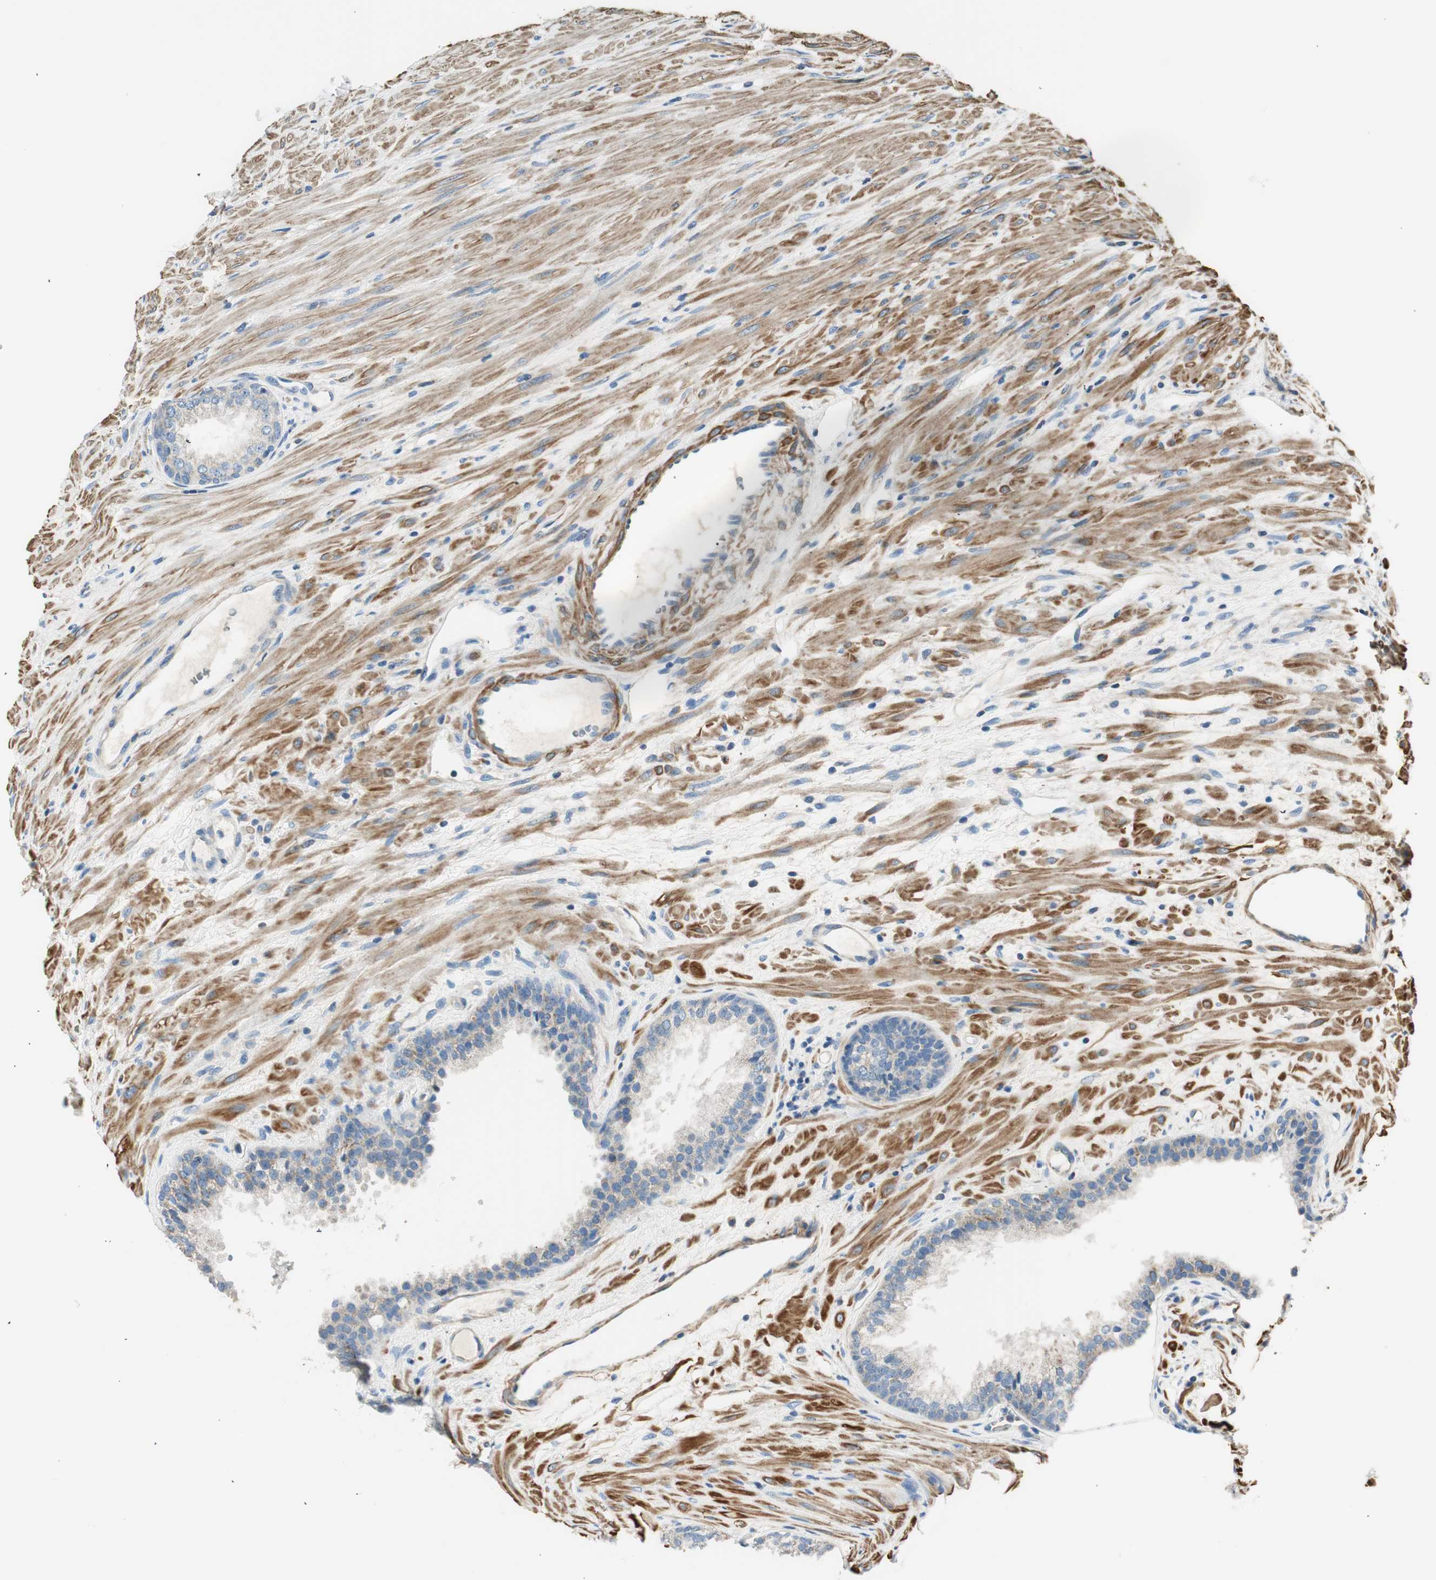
{"staining": {"intensity": "weak", "quantity": "<25%", "location": "cytoplasmic/membranous"}, "tissue": "prostate", "cell_type": "Glandular cells", "image_type": "normal", "snomed": [{"axis": "morphology", "description": "Normal tissue, NOS"}, {"axis": "topography", "description": "Prostate"}], "caption": "Immunohistochemistry image of unremarkable human prostate stained for a protein (brown), which demonstrates no positivity in glandular cells.", "gene": "RORB", "patient": {"sex": "male", "age": 76}}